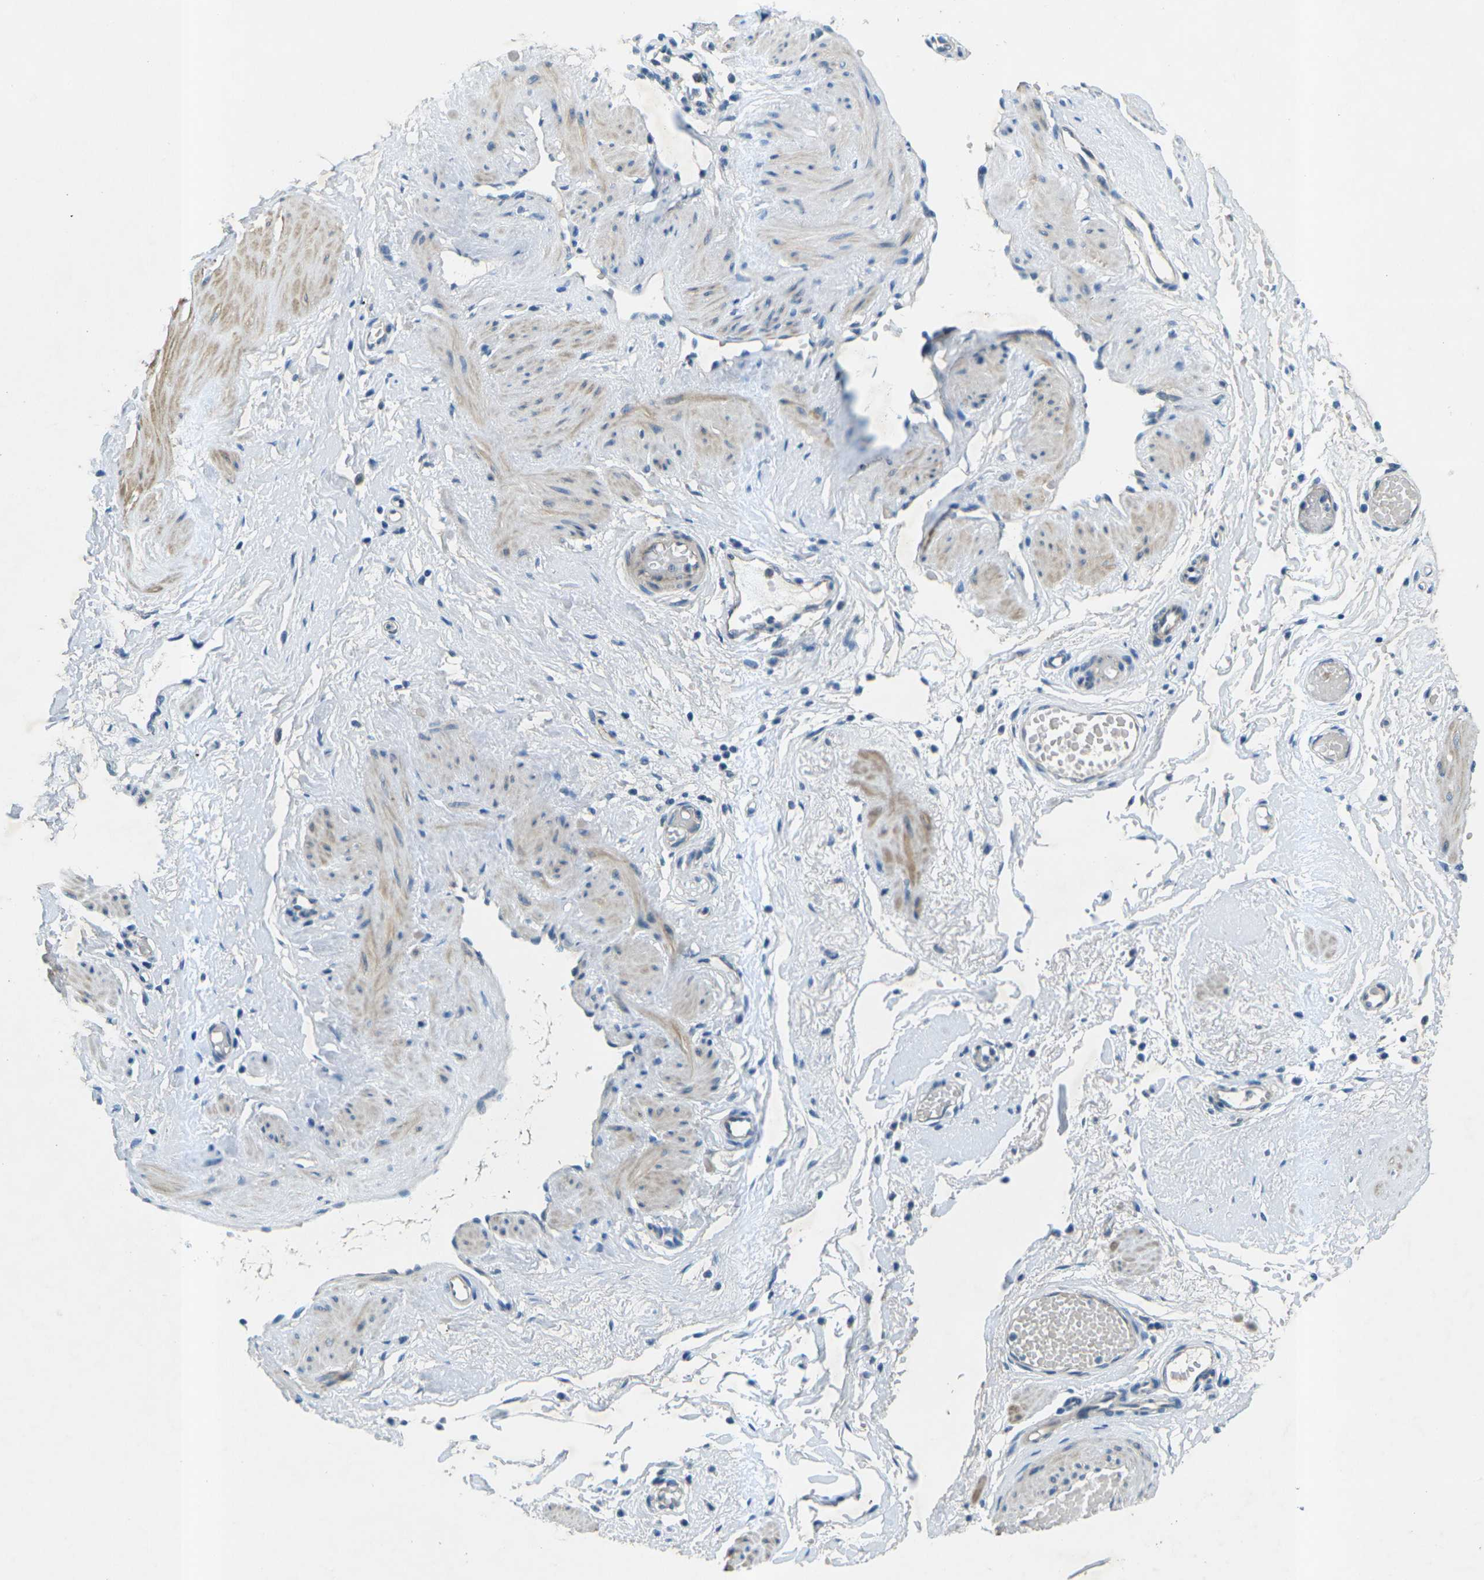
{"staining": {"intensity": "negative", "quantity": "none", "location": "none"}, "tissue": "adipose tissue", "cell_type": "Adipocytes", "image_type": "normal", "snomed": [{"axis": "morphology", "description": "Normal tissue, NOS"}, {"axis": "topography", "description": "Soft tissue"}, {"axis": "topography", "description": "Vascular tissue"}], "caption": "IHC histopathology image of benign adipose tissue stained for a protein (brown), which exhibits no positivity in adipocytes. (IHC, brightfield microscopy, high magnification).", "gene": "CTNND1", "patient": {"sex": "female", "age": 35}}